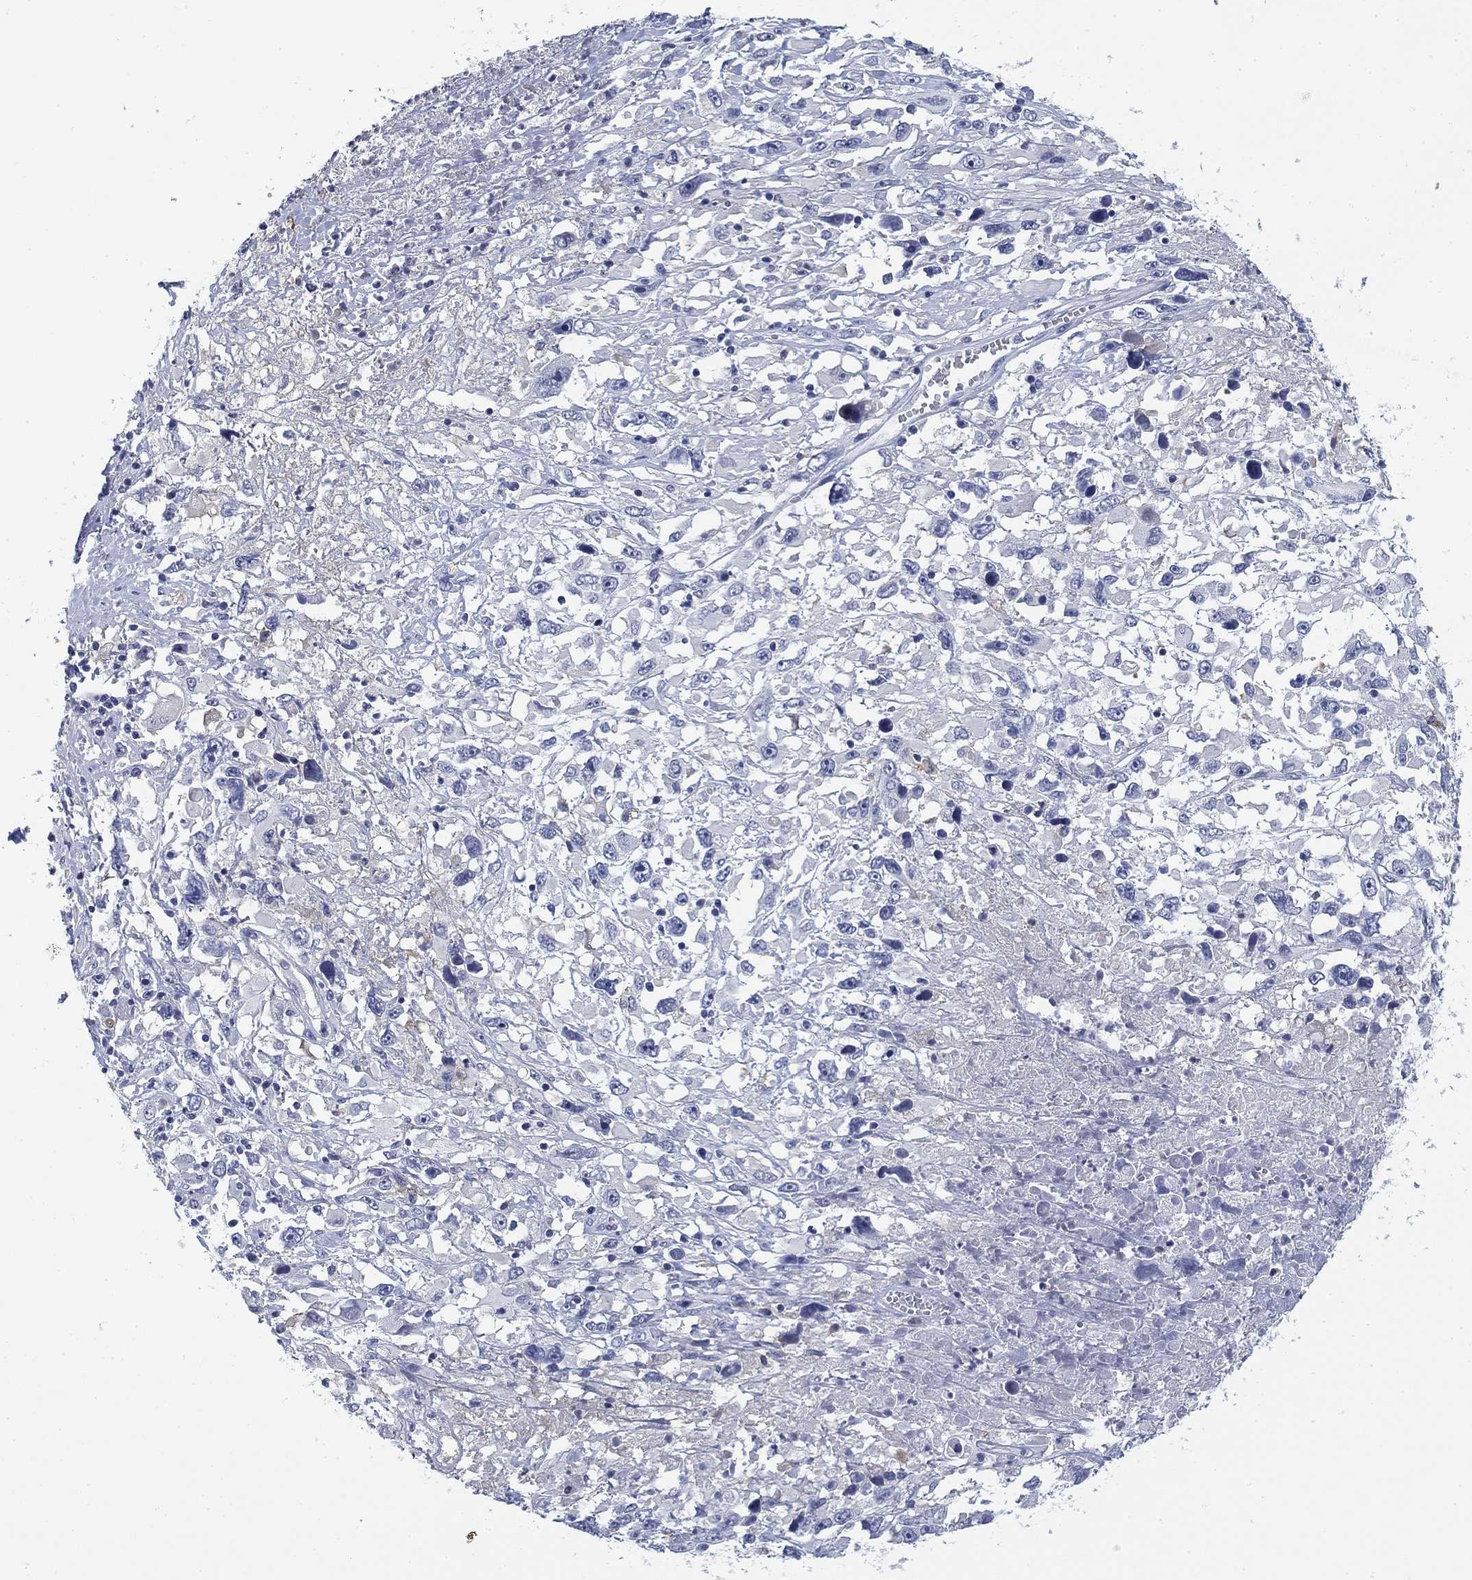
{"staining": {"intensity": "negative", "quantity": "none", "location": "none"}, "tissue": "melanoma", "cell_type": "Tumor cells", "image_type": "cancer", "snomed": [{"axis": "morphology", "description": "Malignant melanoma, Metastatic site"}, {"axis": "topography", "description": "Soft tissue"}], "caption": "Melanoma was stained to show a protein in brown. There is no significant positivity in tumor cells. The staining was performed using DAB (3,3'-diaminobenzidine) to visualize the protein expression in brown, while the nuclei were stained in blue with hematoxylin (Magnification: 20x).", "gene": "SLC2A5", "patient": {"sex": "male", "age": 50}}